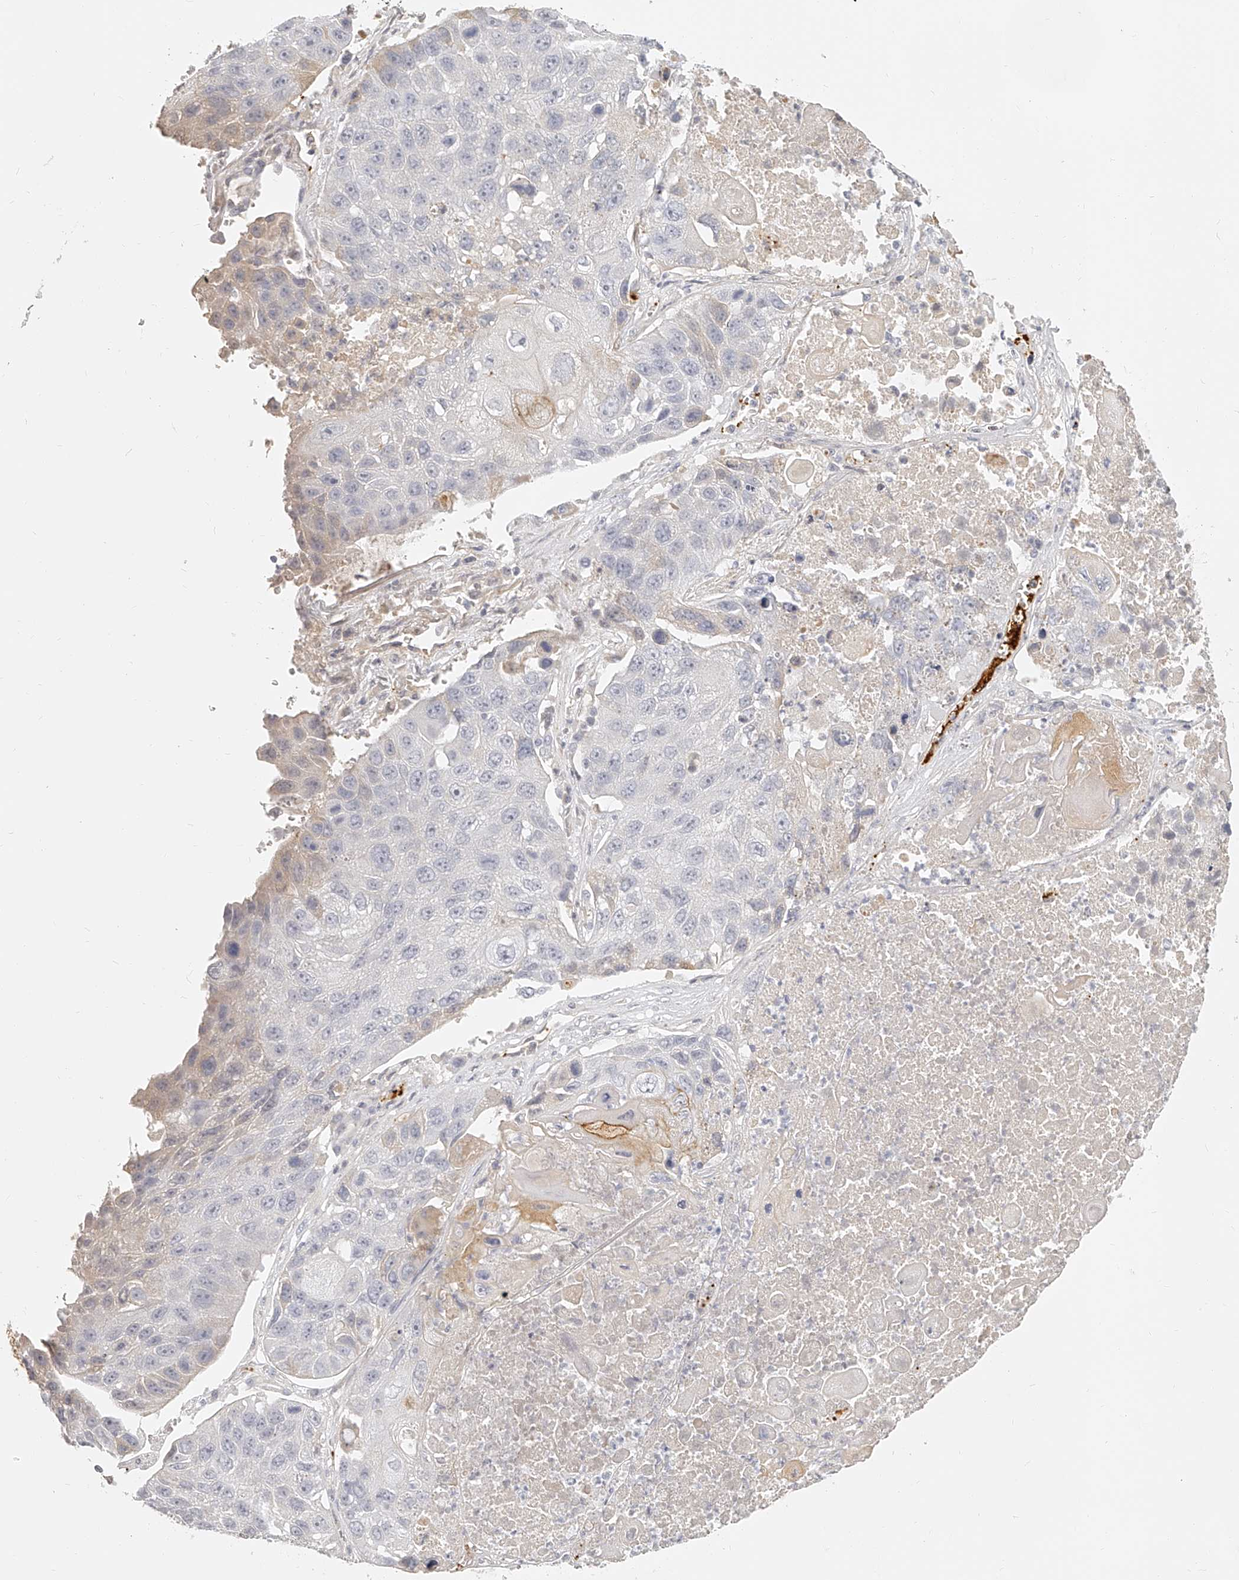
{"staining": {"intensity": "negative", "quantity": "none", "location": "none"}, "tissue": "lung cancer", "cell_type": "Tumor cells", "image_type": "cancer", "snomed": [{"axis": "morphology", "description": "Squamous cell carcinoma, NOS"}, {"axis": "topography", "description": "Lung"}], "caption": "Tumor cells are negative for brown protein staining in lung cancer.", "gene": "ITGB3", "patient": {"sex": "male", "age": 61}}